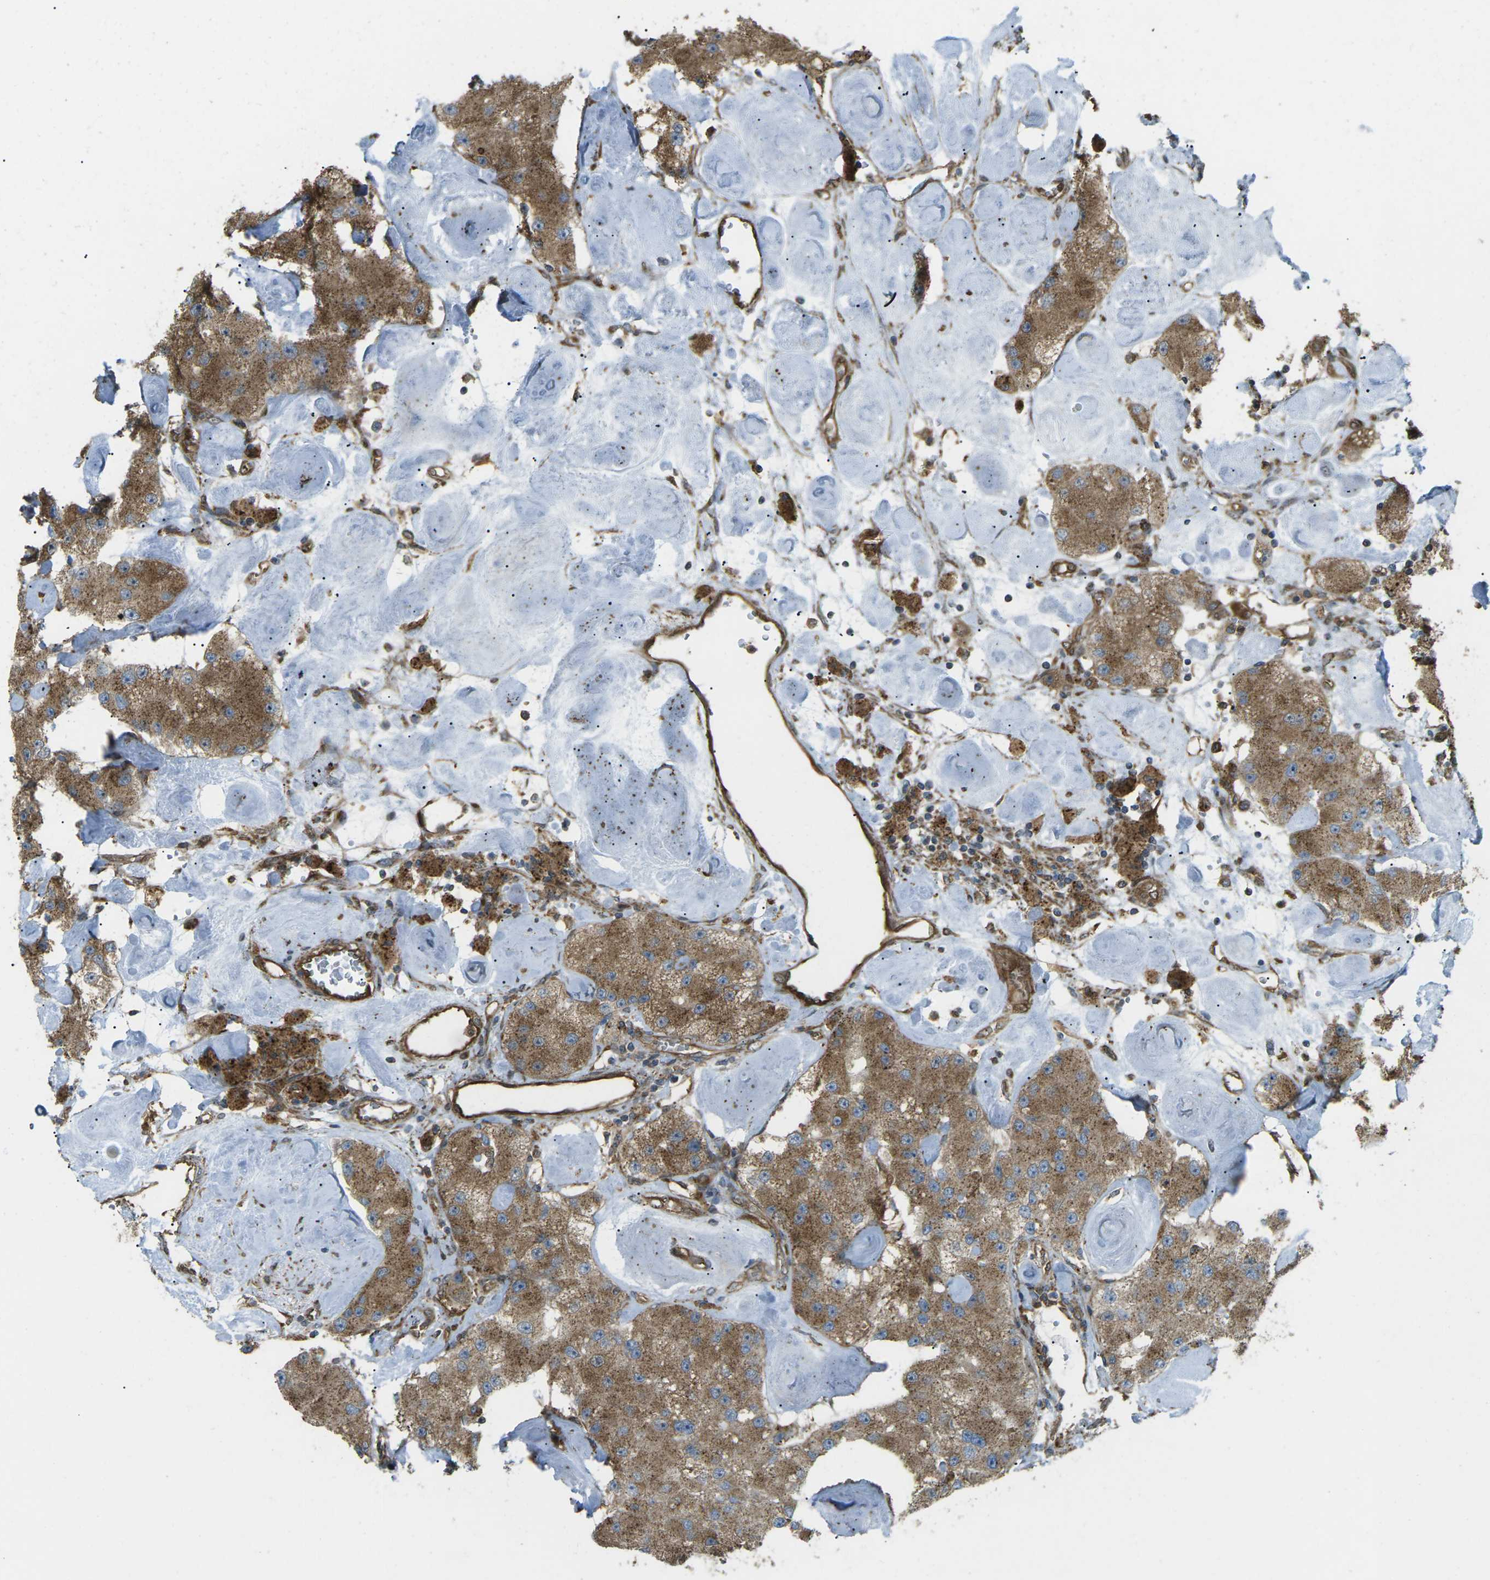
{"staining": {"intensity": "moderate", "quantity": ">75%", "location": "cytoplasmic/membranous"}, "tissue": "carcinoid", "cell_type": "Tumor cells", "image_type": "cancer", "snomed": [{"axis": "morphology", "description": "Carcinoid, malignant, NOS"}, {"axis": "topography", "description": "Pancreas"}], "caption": "Brown immunohistochemical staining in carcinoid demonstrates moderate cytoplasmic/membranous positivity in about >75% of tumor cells.", "gene": "CHMP3", "patient": {"sex": "male", "age": 41}}